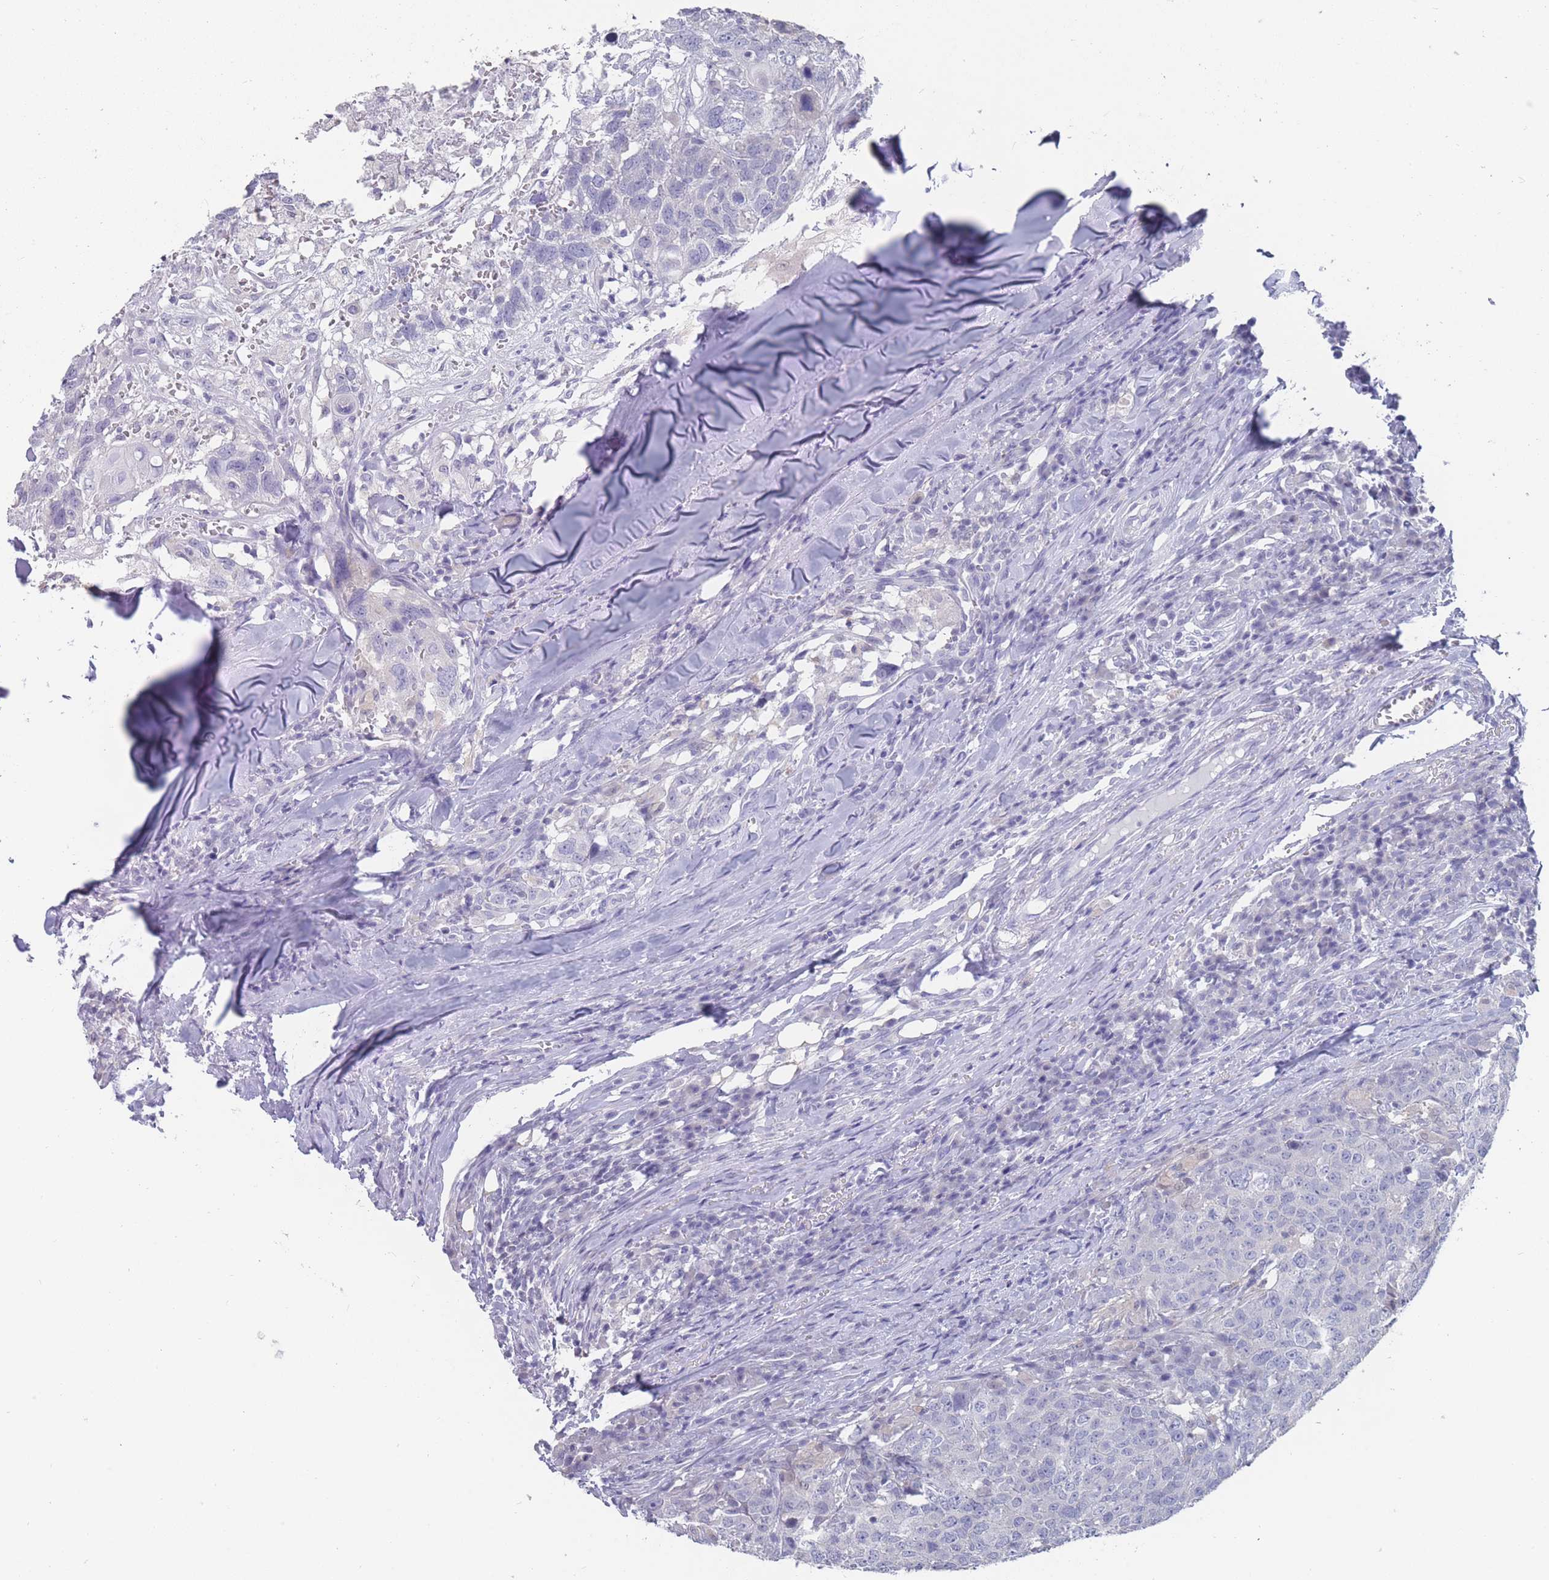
{"staining": {"intensity": "negative", "quantity": "none", "location": "none"}, "tissue": "head and neck cancer", "cell_type": "Tumor cells", "image_type": "cancer", "snomed": [{"axis": "morphology", "description": "Normal tissue, NOS"}, {"axis": "morphology", "description": "Squamous cell carcinoma, NOS"}, {"axis": "topography", "description": "Skeletal muscle"}, {"axis": "topography", "description": "Vascular tissue"}, {"axis": "topography", "description": "Peripheral nerve tissue"}, {"axis": "topography", "description": "Head-Neck"}], "caption": "DAB (3,3'-diaminobenzidine) immunohistochemical staining of head and neck cancer (squamous cell carcinoma) exhibits no significant expression in tumor cells. (DAB (3,3'-diaminobenzidine) IHC visualized using brightfield microscopy, high magnification).", "gene": "CYP51A1", "patient": {"sex": "male", "age": 66}}